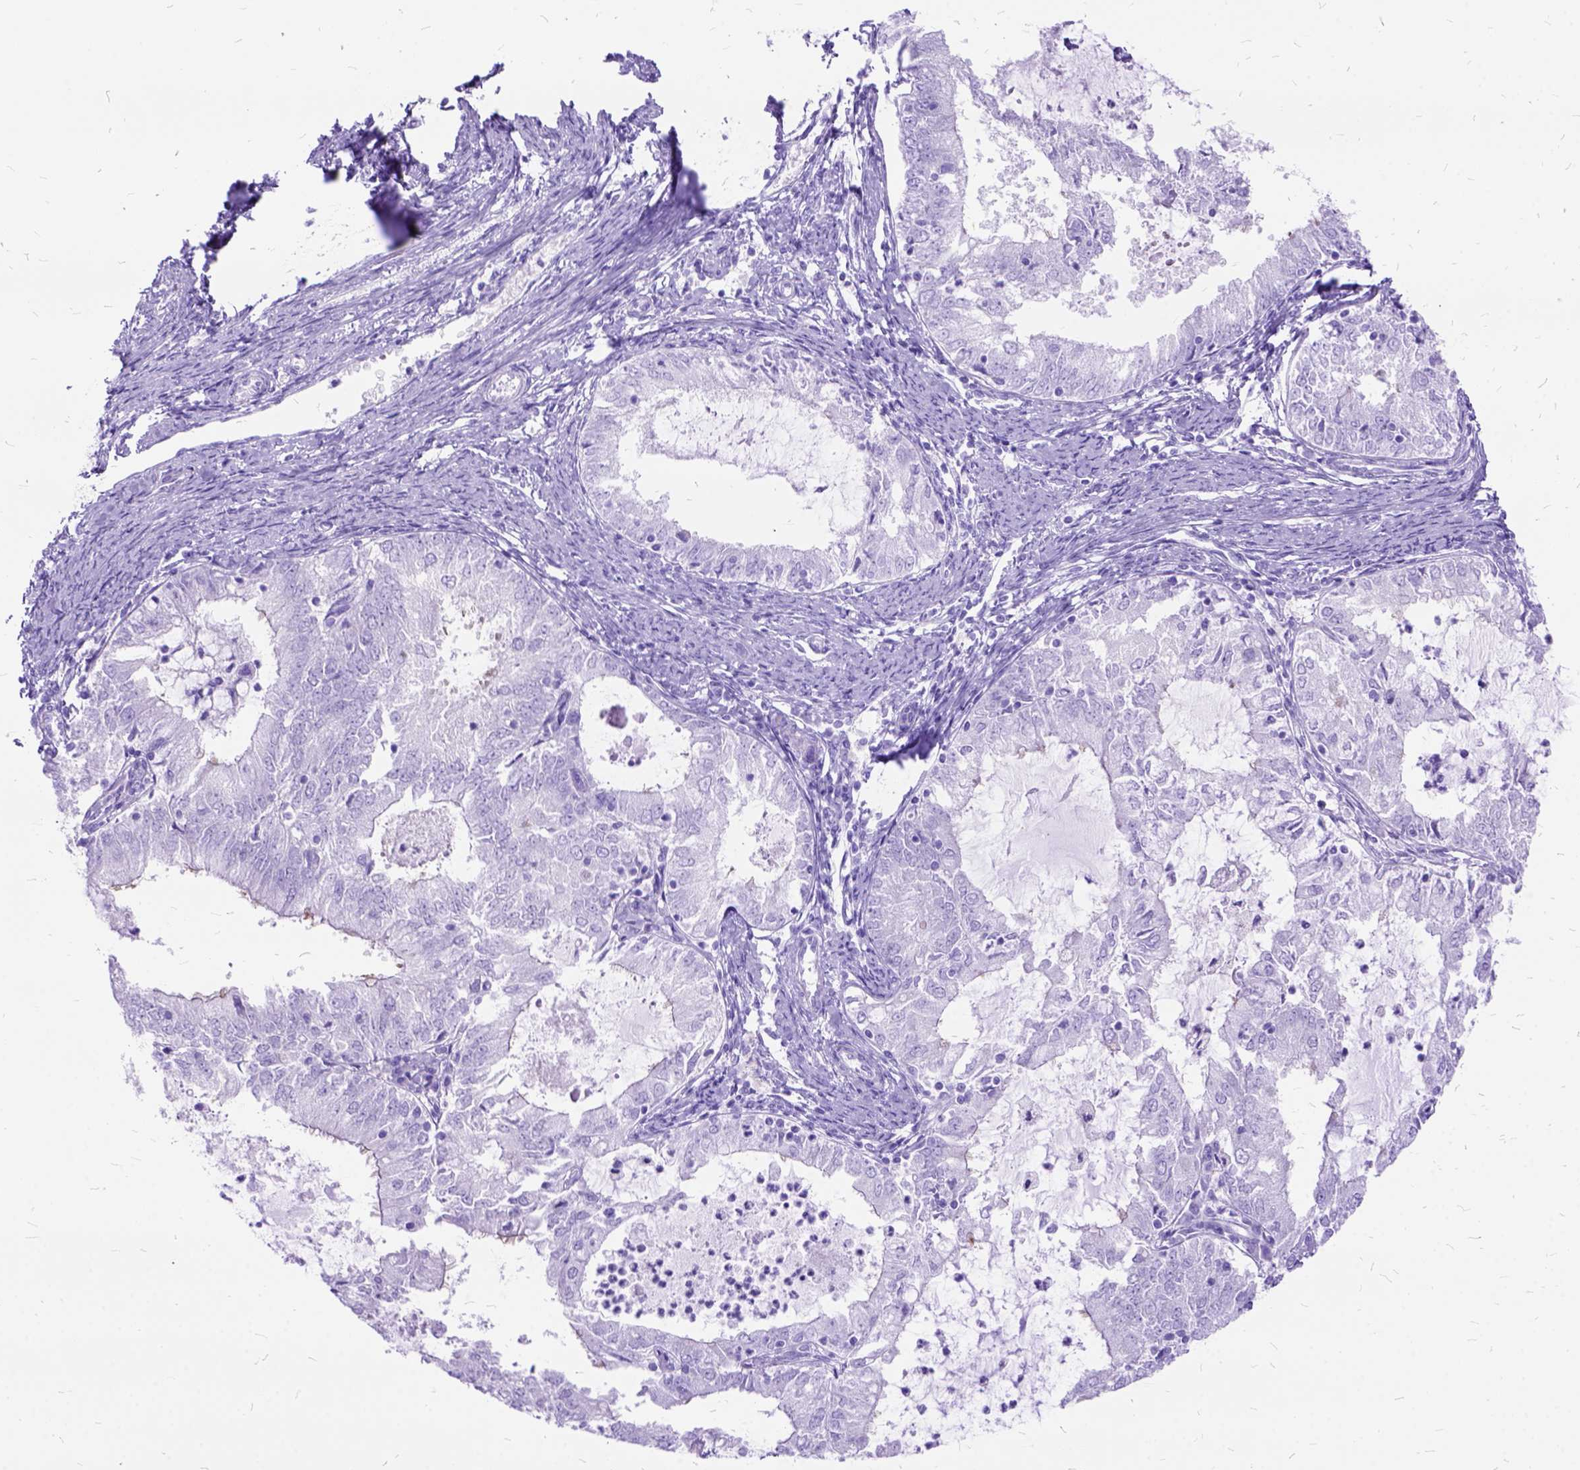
{"staining": {"intensity": "negative", "quantity": "none", "location": "none"}, "tissue": "endometrial cancer", "cell_type": "Tumor cells", "image_type": "cancer", "snomed": [{"axis": "morphology", "description": "Adenocarcinoma, NOS"}, {"axis": "topography", "description": "Endometrium"}], "caption": "Tumor cells show no significant expression in endometrial cancer (adenocarcinoma).", "gene": "DNAH2", "patient": {"sex": "female", "age": 57}}